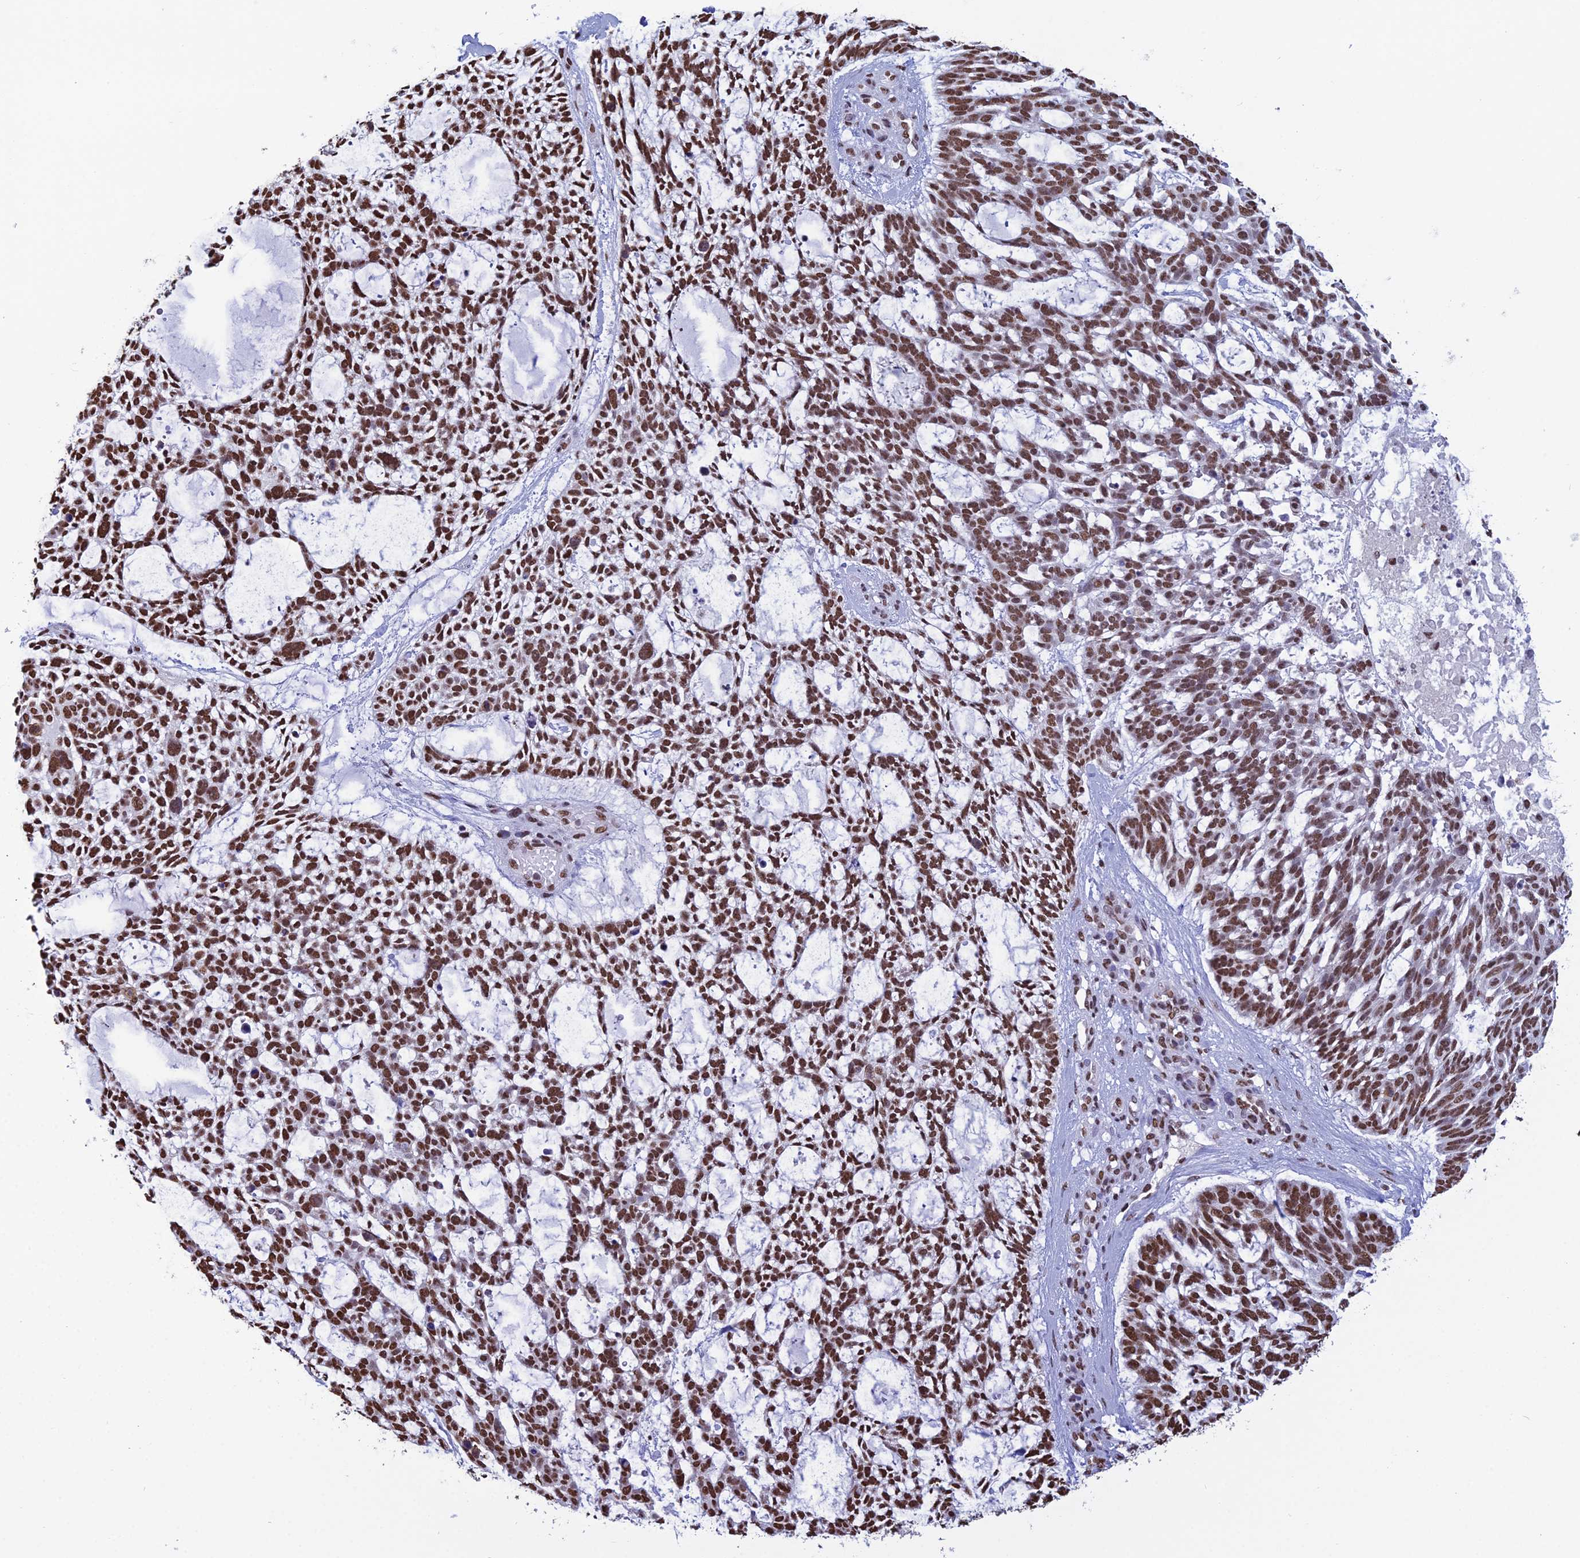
{"staining": {"intensity": "strong", "quantity": ">75%", "location": "nuclear"}, "tissue": "skin cancer", "cell_type": "Tumor cells", "image_type": "cancer", "snomed": [{"axis": "morphology", "description": "Basal cell carcinoma"}, {"axis": "topography", "description": "Skin"}], "caption": "DAB (3,3'-diaminobenzidine) immunohistochemical staining of skin cancer (basal cell carcinoma) exhibits strong nuclear protein positivity in approximately >75% of tumor cells.", "gene": "PRAMEF12", "patient": {"sex": "male", "age": 88}}